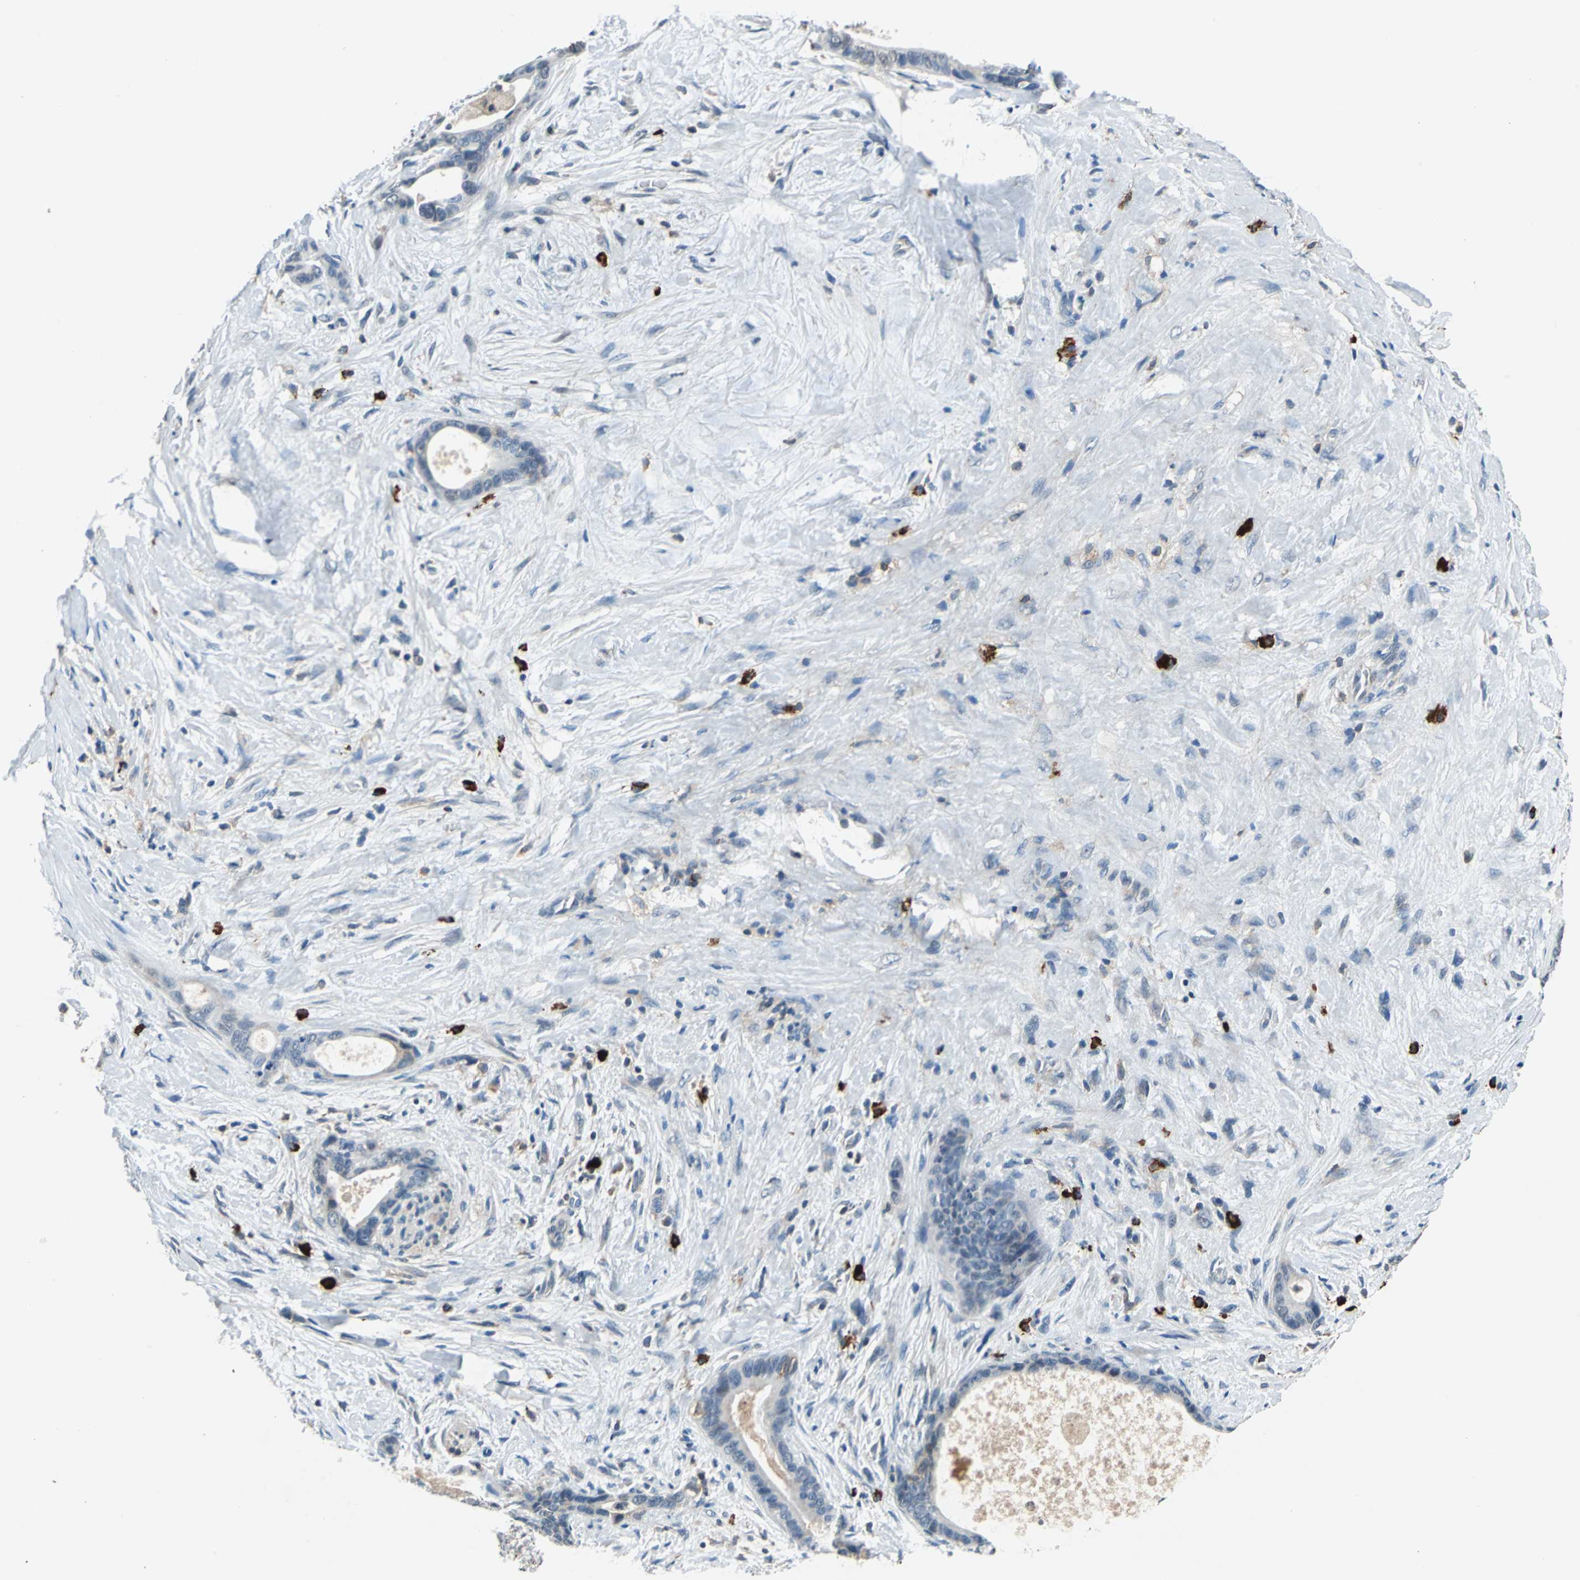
{"staining": {"intensity": "weak", "quantity": "<25%", "location": "cytoplasmic/membranous"}, "tissue": "liver cancer", "cell_type": "Tumor cells", "image_type": "cancer", "snomed": [{"axis": "morphology", "description": "Cholangiocarcinoma"}, {"axis": "topography", "description": "Liver"}], "caption": "Protein analysis of liver cancer demonstrates no significant positivity in tumor cells. The staining is performed using DAB (3,3'-diaminobenzidine) brown chromogen with nuclei counter-stained in using hematoxylin.", "gene": "SLC19A2", "patient": {"sex": "female", "age": 55}}